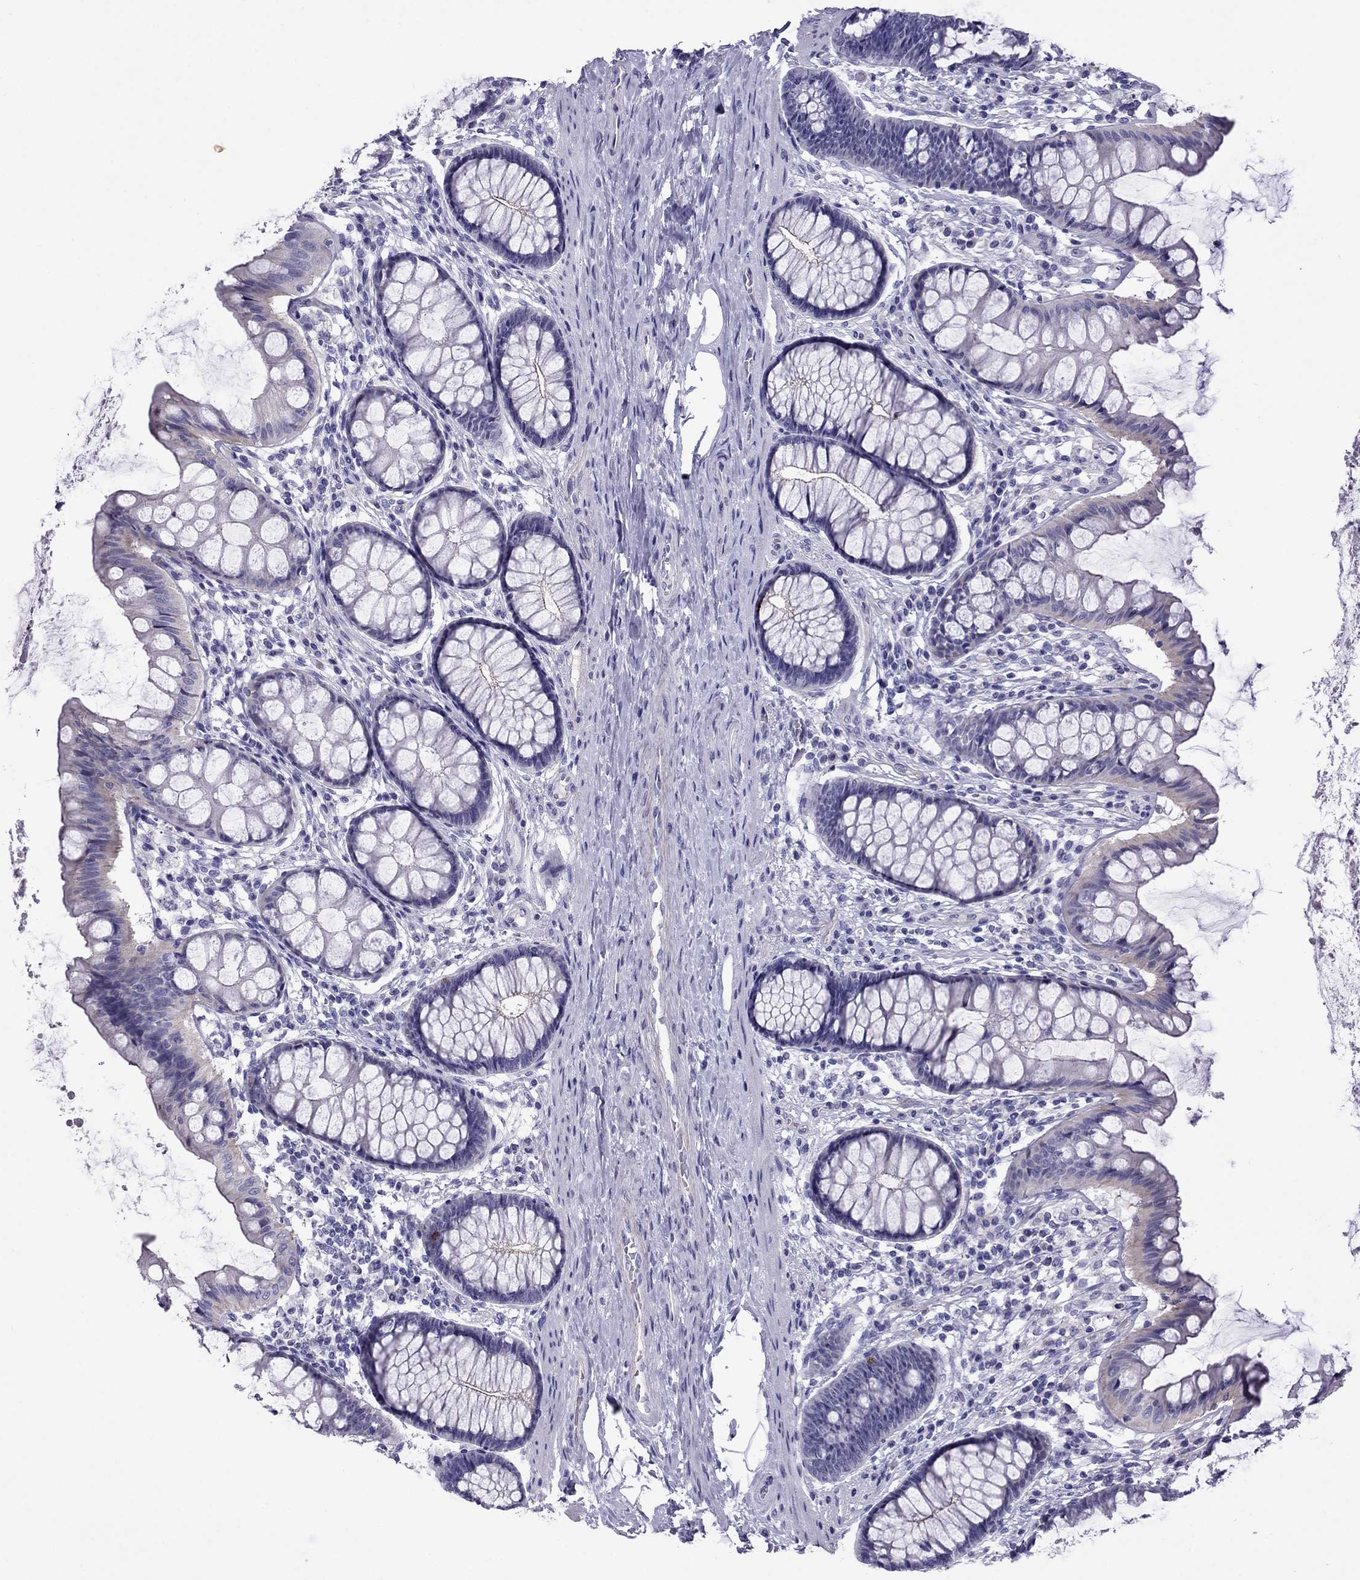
{"staining": {"intensity": "negative", "quantity": "none", "location": "none"}, "tissue": "colon", "cell_type": "Endothelial cells", "image_type": "normal", "snomed": [{"axis": "morphology", "description": "Normal tissue, NOS"}, {"axis": "topography", "description": "Colon"}], "caption": "Immunohistochemical staining of benign colon reveals no significant expression in endothelial cells.", "gene": "MYL11", "patient": {"sex": "female", "age": 65}}